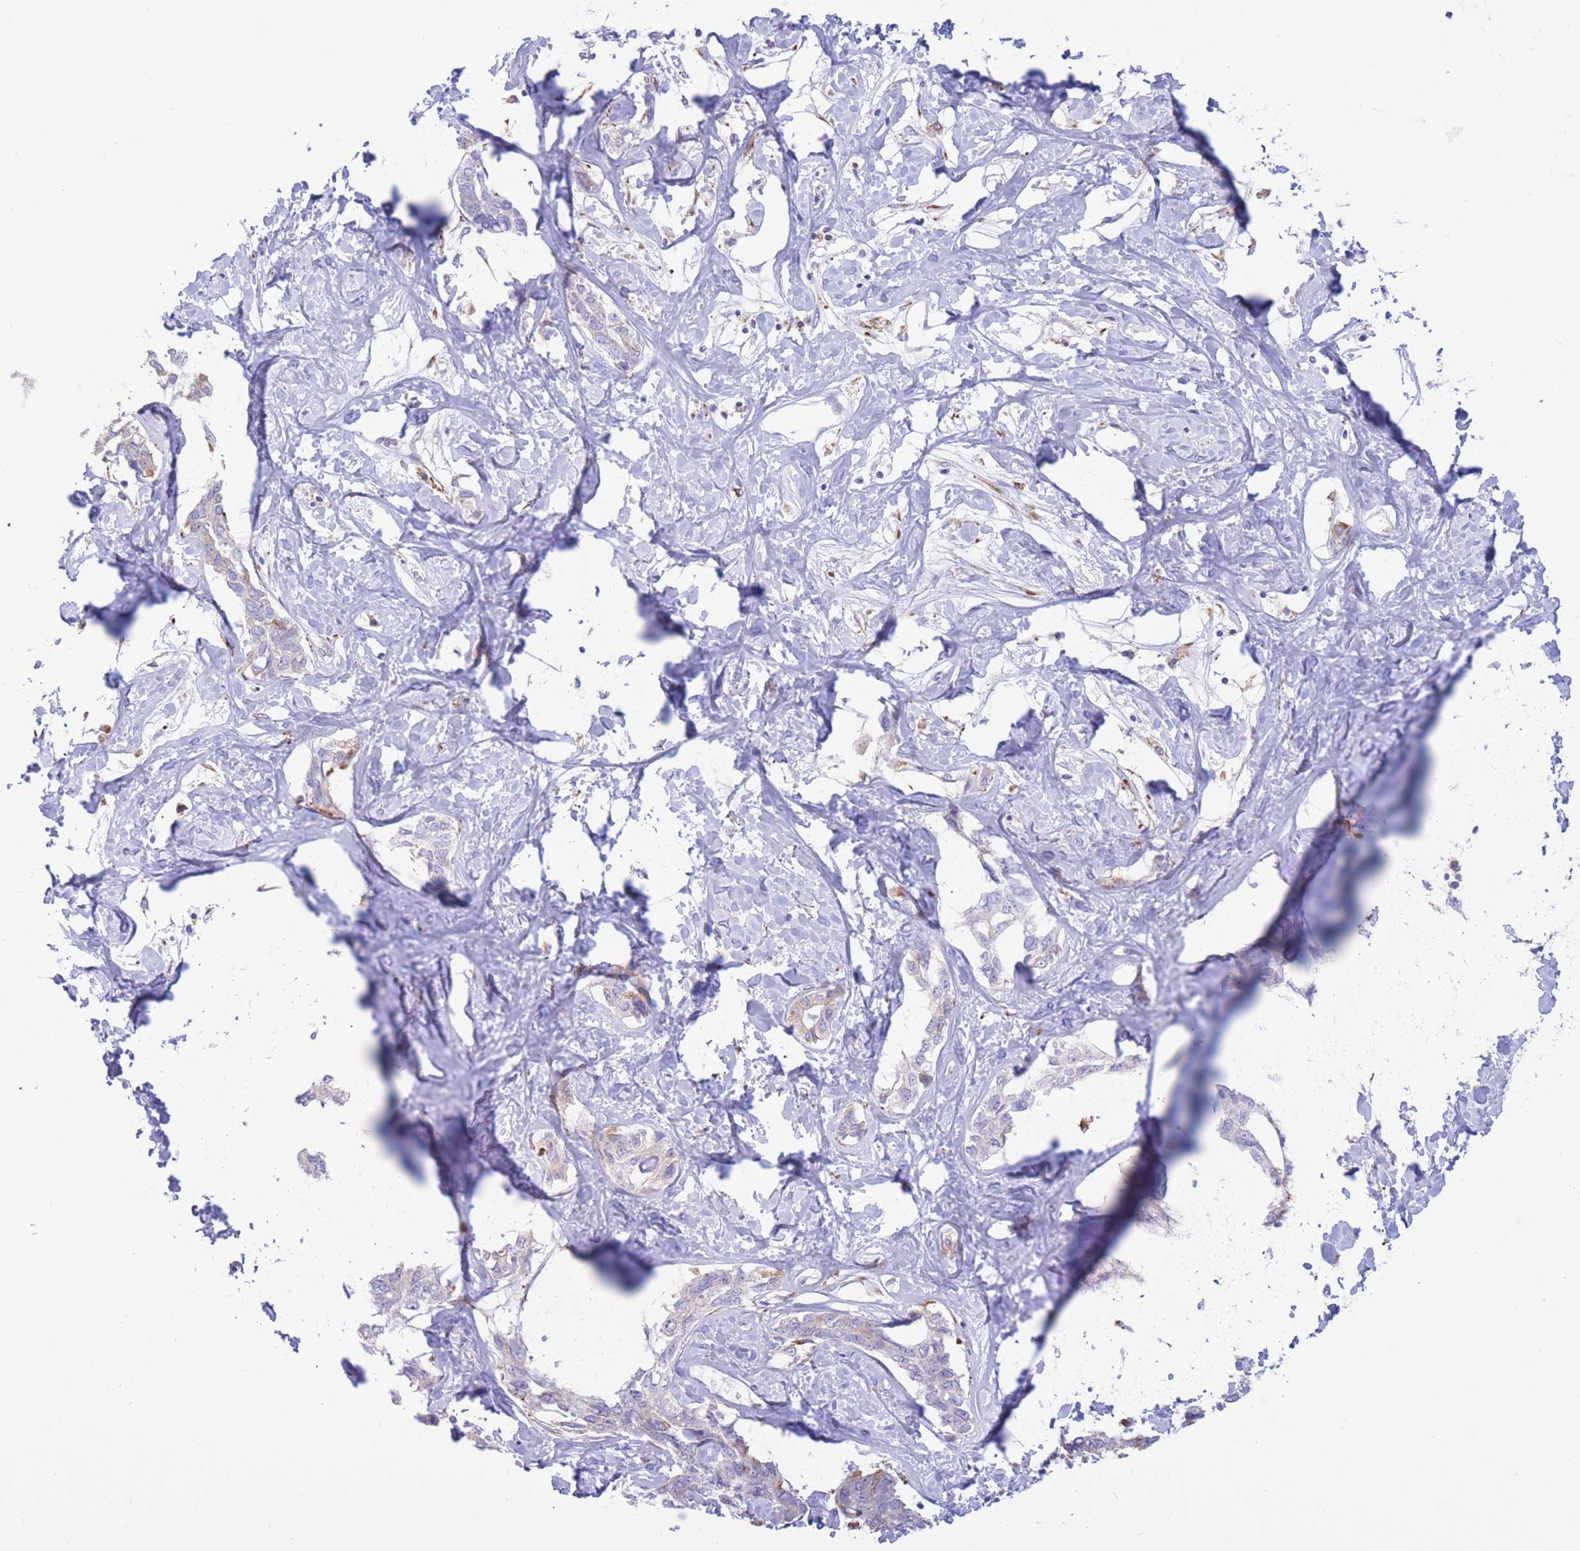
{"staining": {"intensity": "moderate", "quantity": "<25%", "location": "cytoplasmic/membranous"}, "tissue": "liver cancer", "cell_type": "Tumor cells", "image_type": "cancer", "snomed": [{"axis": "morphology", "description": "Cholangiocarcinoma"}, {"axis": "topography", "description": "Liver"}], "caption": "Brown immunohistochemical staining in liver cancer (cholangiocarcinoma) displays moderate cytoplasmic/membranous positivity in approximately <25% of tumor cells.", "gene": "MYDGF", "patient": {"sex": "male", "age": 59}}